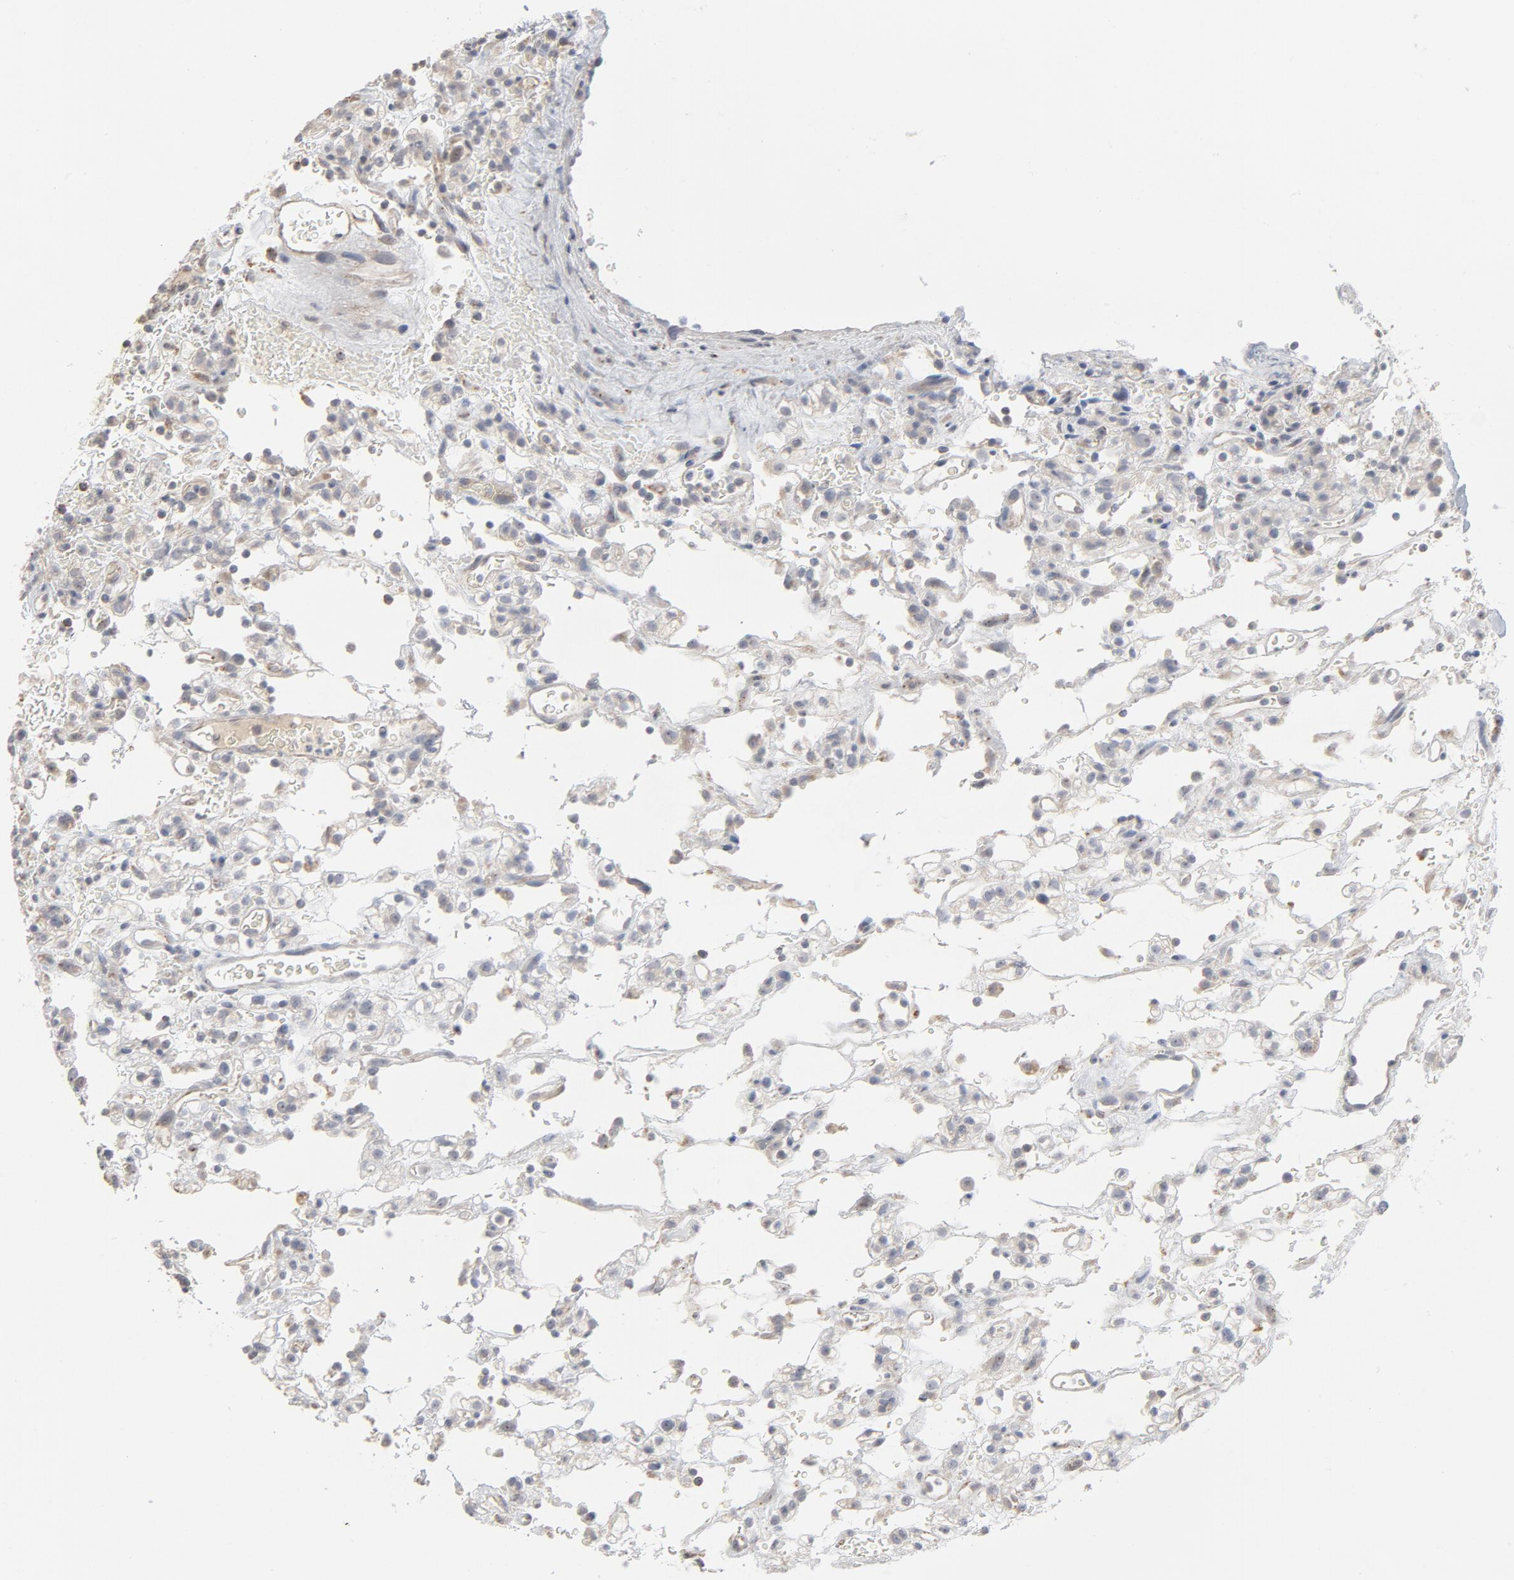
{"staining": {"intensity": "negative", "quantity": "none", "location": "none"}, "tissue": "renal cancer", "cell_type": "Tumor cells", "image_type": "cancer", "snomed": [{"axis": "morphology", "description": "Normal tissue, NOS"}, {"axis": "morphology", "description": "Adenocarcinoma, NOS"}, {"axis": "topography", "description": "Kidney"}], "caption": "This is an immunohistochemistry histopathology image of human renal cancer (adenocarcinoma). There is no positivity in tumor cells.", "gene": "POMT2", "patient": {"sex": "female", "age": 72}}